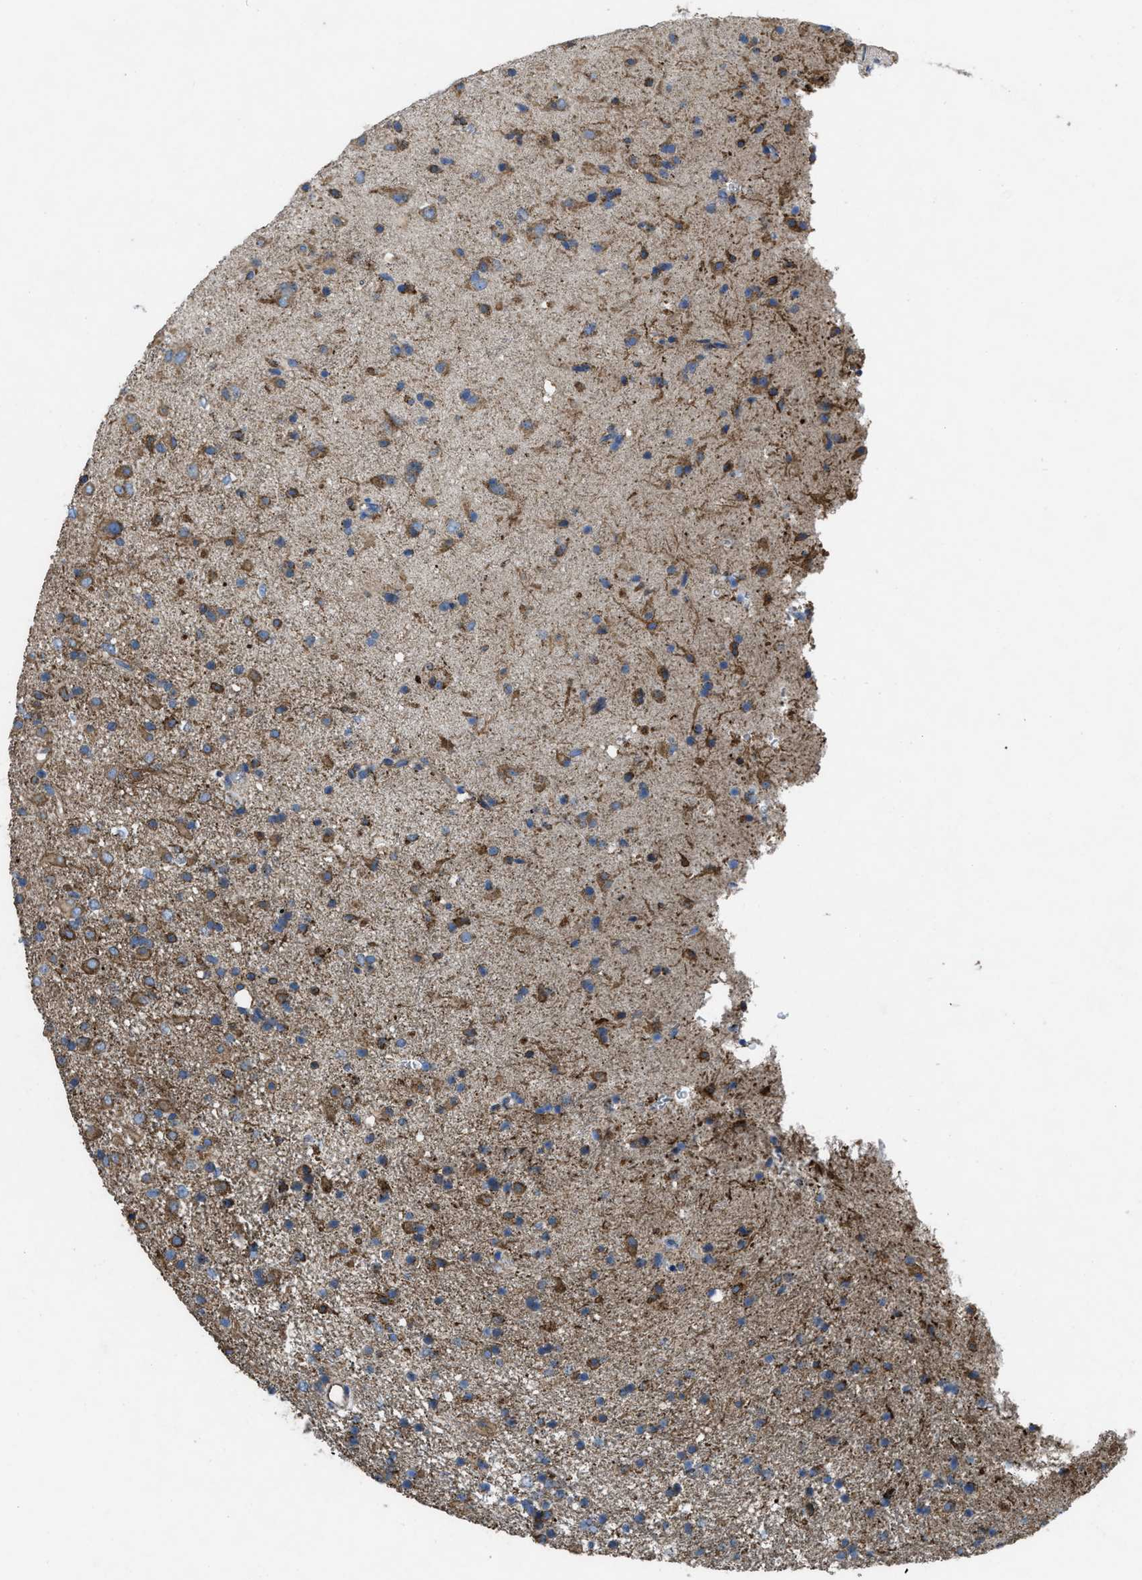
{"staining": {"intensity": "moderate", "quantity": ">75%", "location": "cytoplasmic/membranous"}, "tissue": "glioma", "cell_type": "Tumor cells", "image_type": "cancer", "snomed": [{"axis": "morphology", "description": "Glioma, malignant, Low grade"}, {"axis": "topography", "description": "Brain"}], "caption": "Protein expression by immunohistochemistry (IHC) reveals moderate cytoplasmic/membranous positivity in about >75% of tumor cells in malignant low-grade glioma.", "gene": "DOLPP1", "patient": {"sex": "male", "age": 65}}